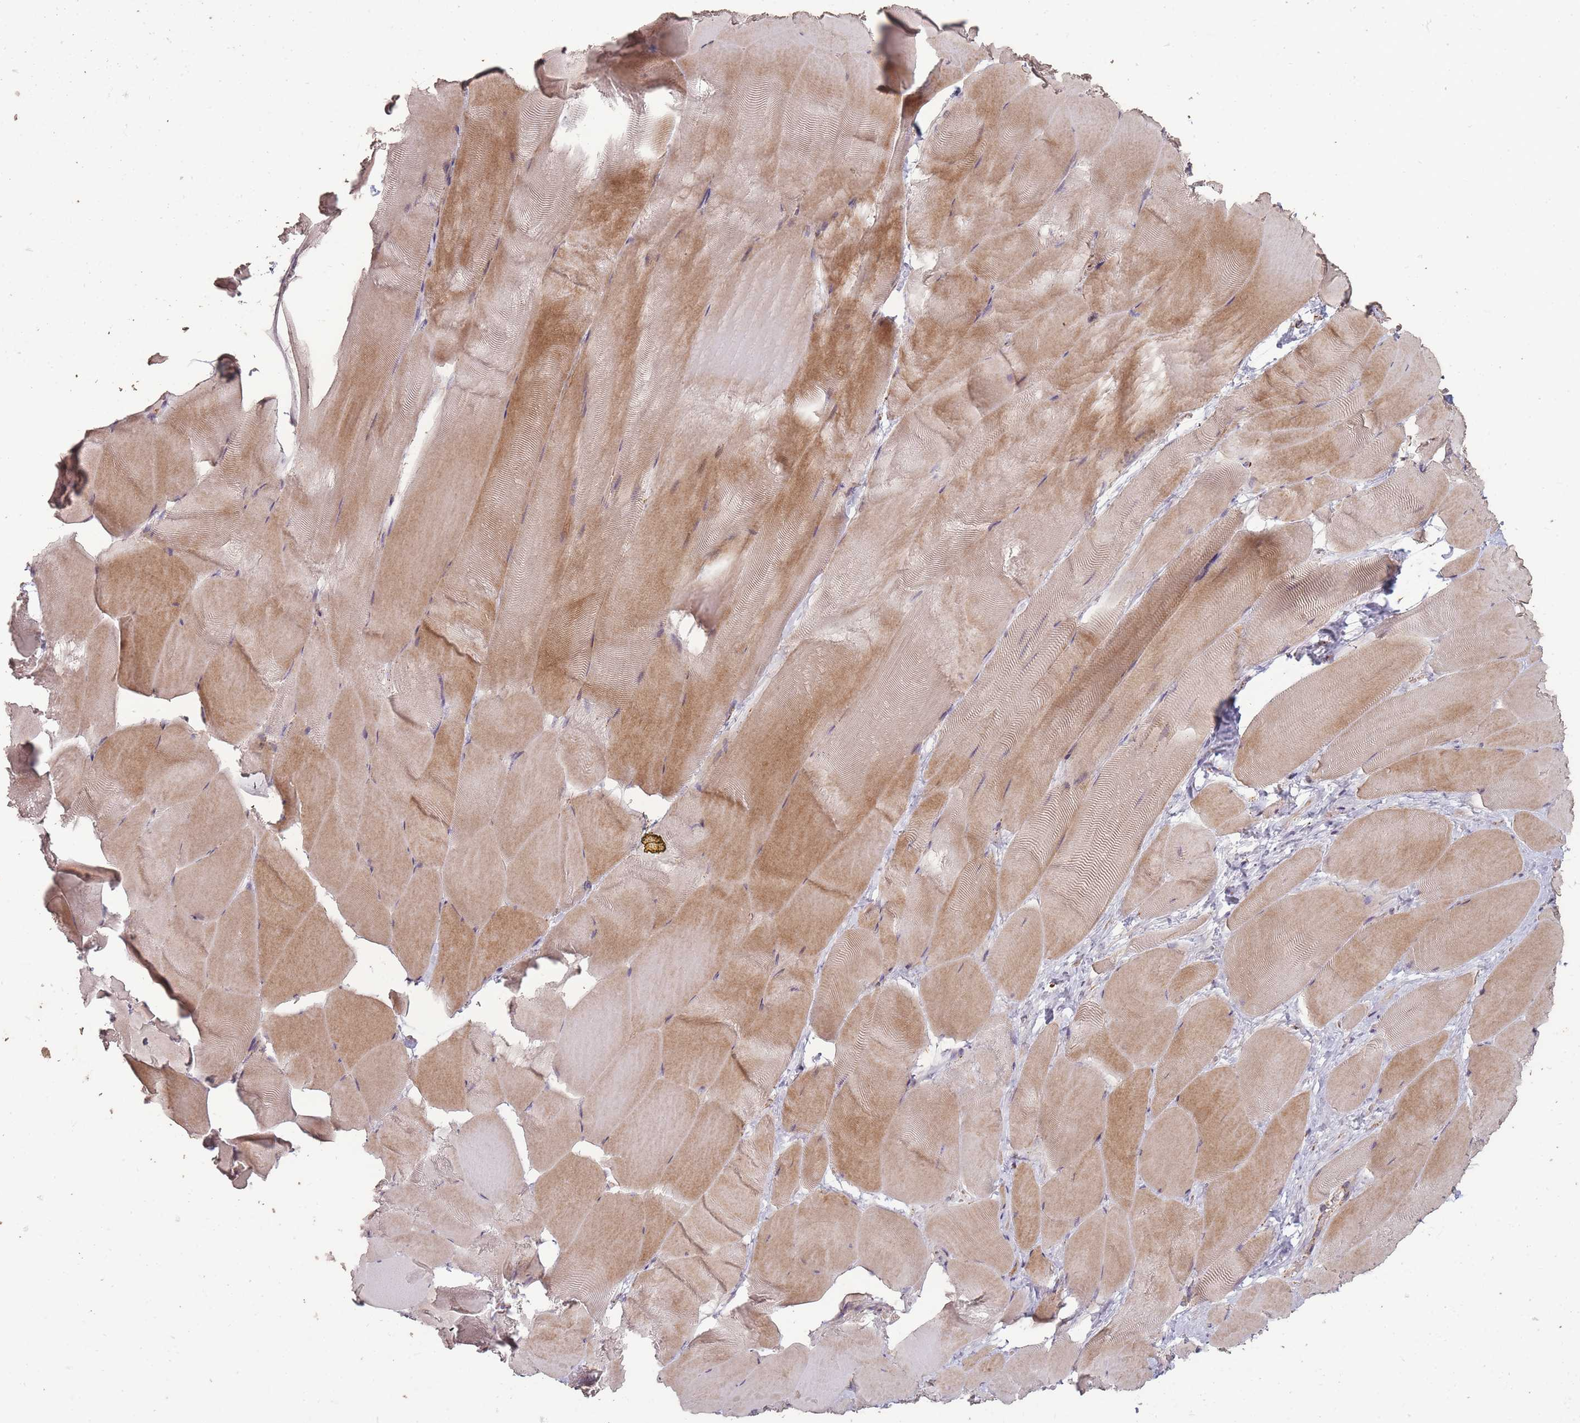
{"staining": {"intensity": "moderate", "quantity": ">75%", "location": "cytoplasmic/membranous"}, "tissue": "skeletal muscle", "cell_type": "Myocytes", "image_type": "normal", "snomed": [{"axis": "morphology", "description": "Normal tissue, NOS"}, {"axis": "topography", "description": "Skeletal muscle"}], "caption": "Immunohistochemistry histopathology image of normal skeletal muscle: skeletal muscle stained using immunohistochemistry (IHC) demonstrates medium levels of moderate protein expression localized specifically in the cytoplasmic/membranous of myocytes, appearing as a cytoplasmic/membranous brown color.", "gene": "CNOT8", "patient": {"sex": "female", "age": 64}}